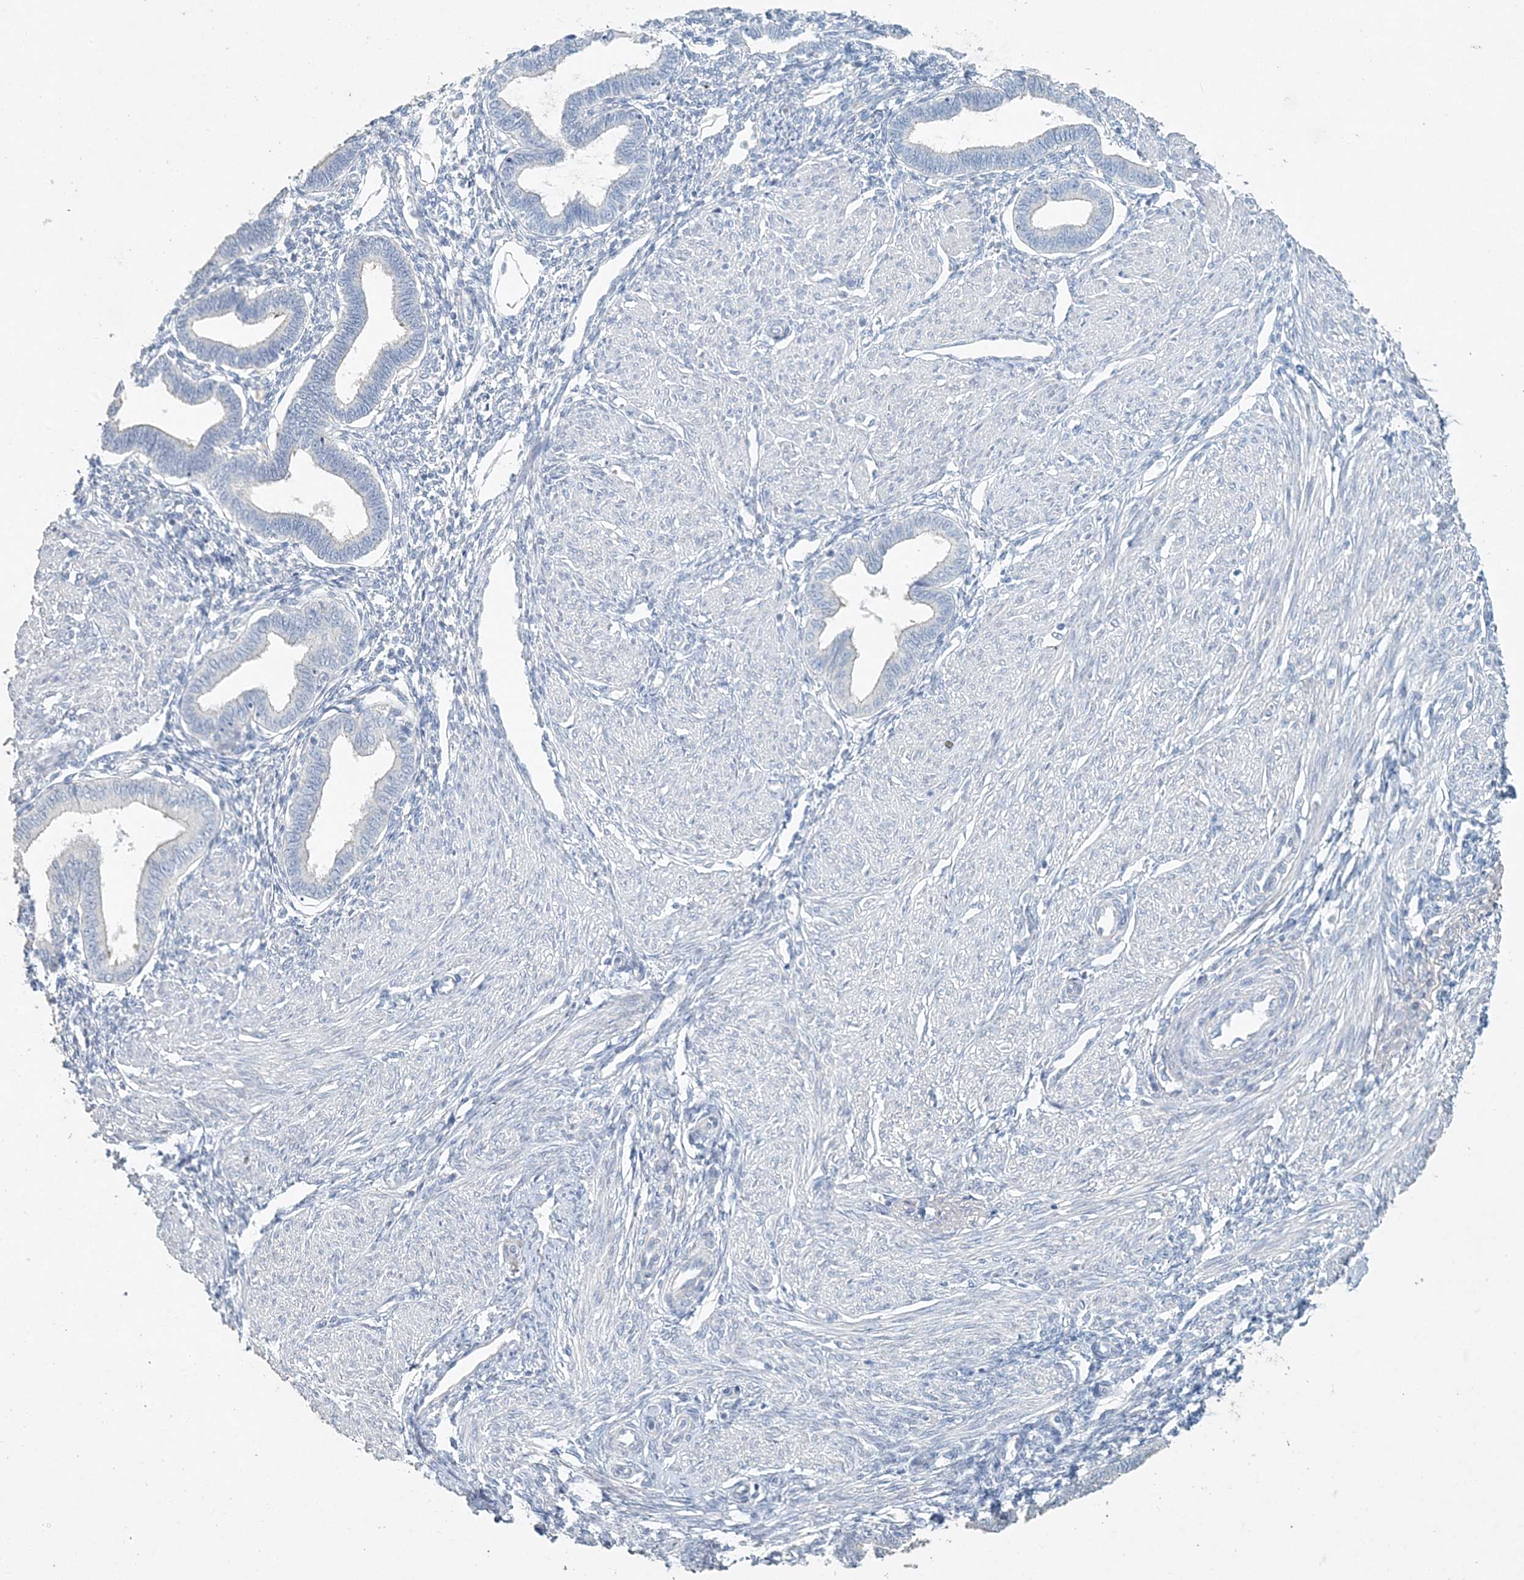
{"staining": {"intensity": "negative", "quantity": "none", "location": "none"}, "tissue": "endometrium", "cell_type": "Cells in endometrial stroma", "image_type": "normal", "snomed": [{"axis": "morphology", "description": "Normal tissue, NOS"}, {"axis": "topography", "description": "Endometrium"}], "caption": "A high-resolution image shows IHC staining of normal endometrium, which exhibits no significant positivity in cells in endometrial stroma.", "gene": "DNAH5", "patient": {"sex": "female", "age": 53}}